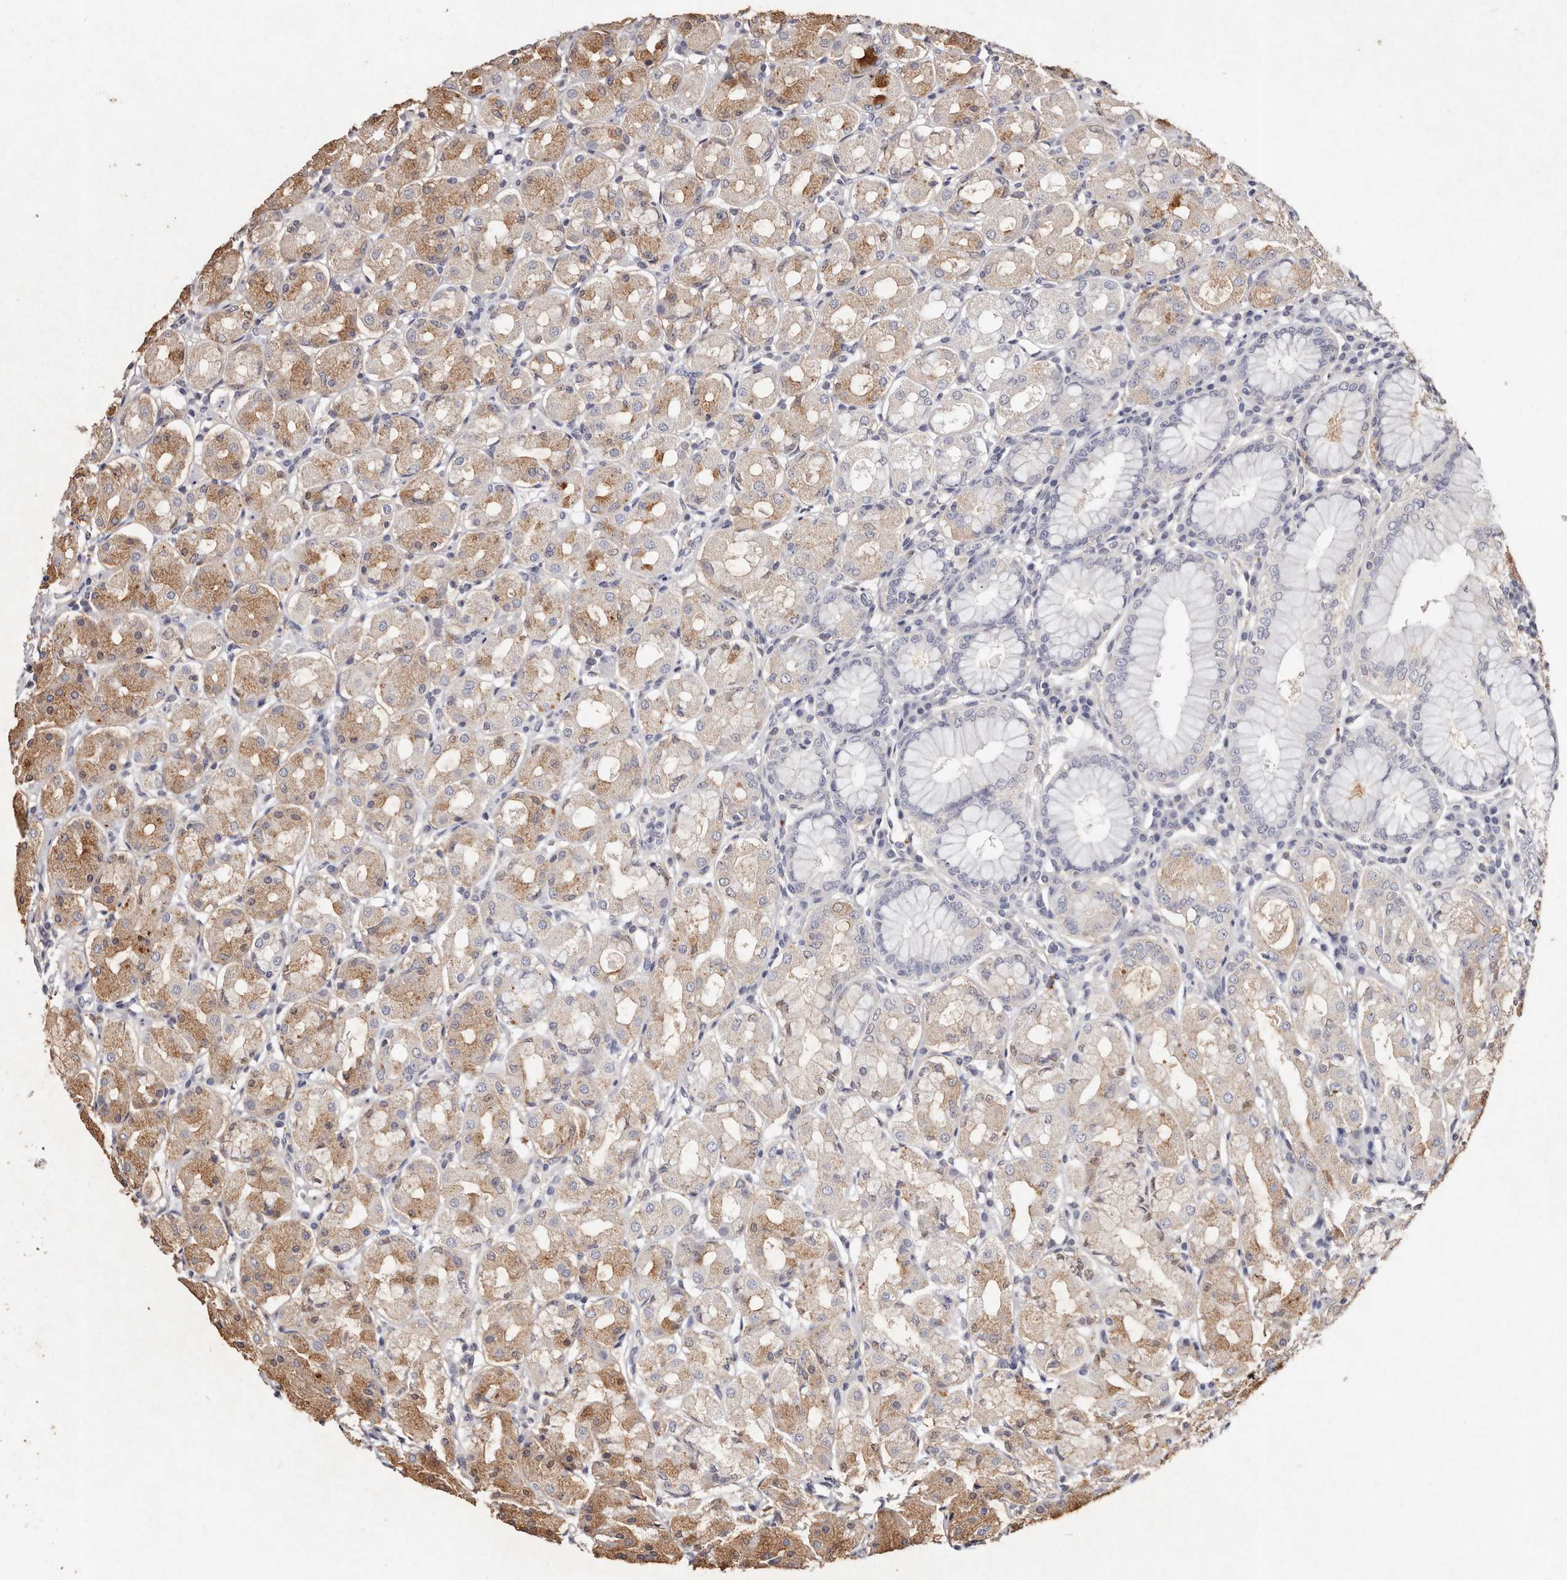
{"staining": {"intensity": "moderate", "quantity": "<25%", "location": "cytoplasmic/membranous"}, "tissue": "stomach", "cell_type": "Glandular cells", "image_type": "normal", "snomed": [{"axis": "morphology", "description": "Normal tissue, NOS"}, {"axis": "topography", "description": "Stomach"}, {"axis": "topography", "description": "Stomach, lower"}], "caption": "The histopathology image shows staining of benign stomach, revealing moderate cytoplasmic/membranous protein staining (brown color) within glandular cells.", "gene": "THBS3", "patient": {"sex": "female", "age": 56}}